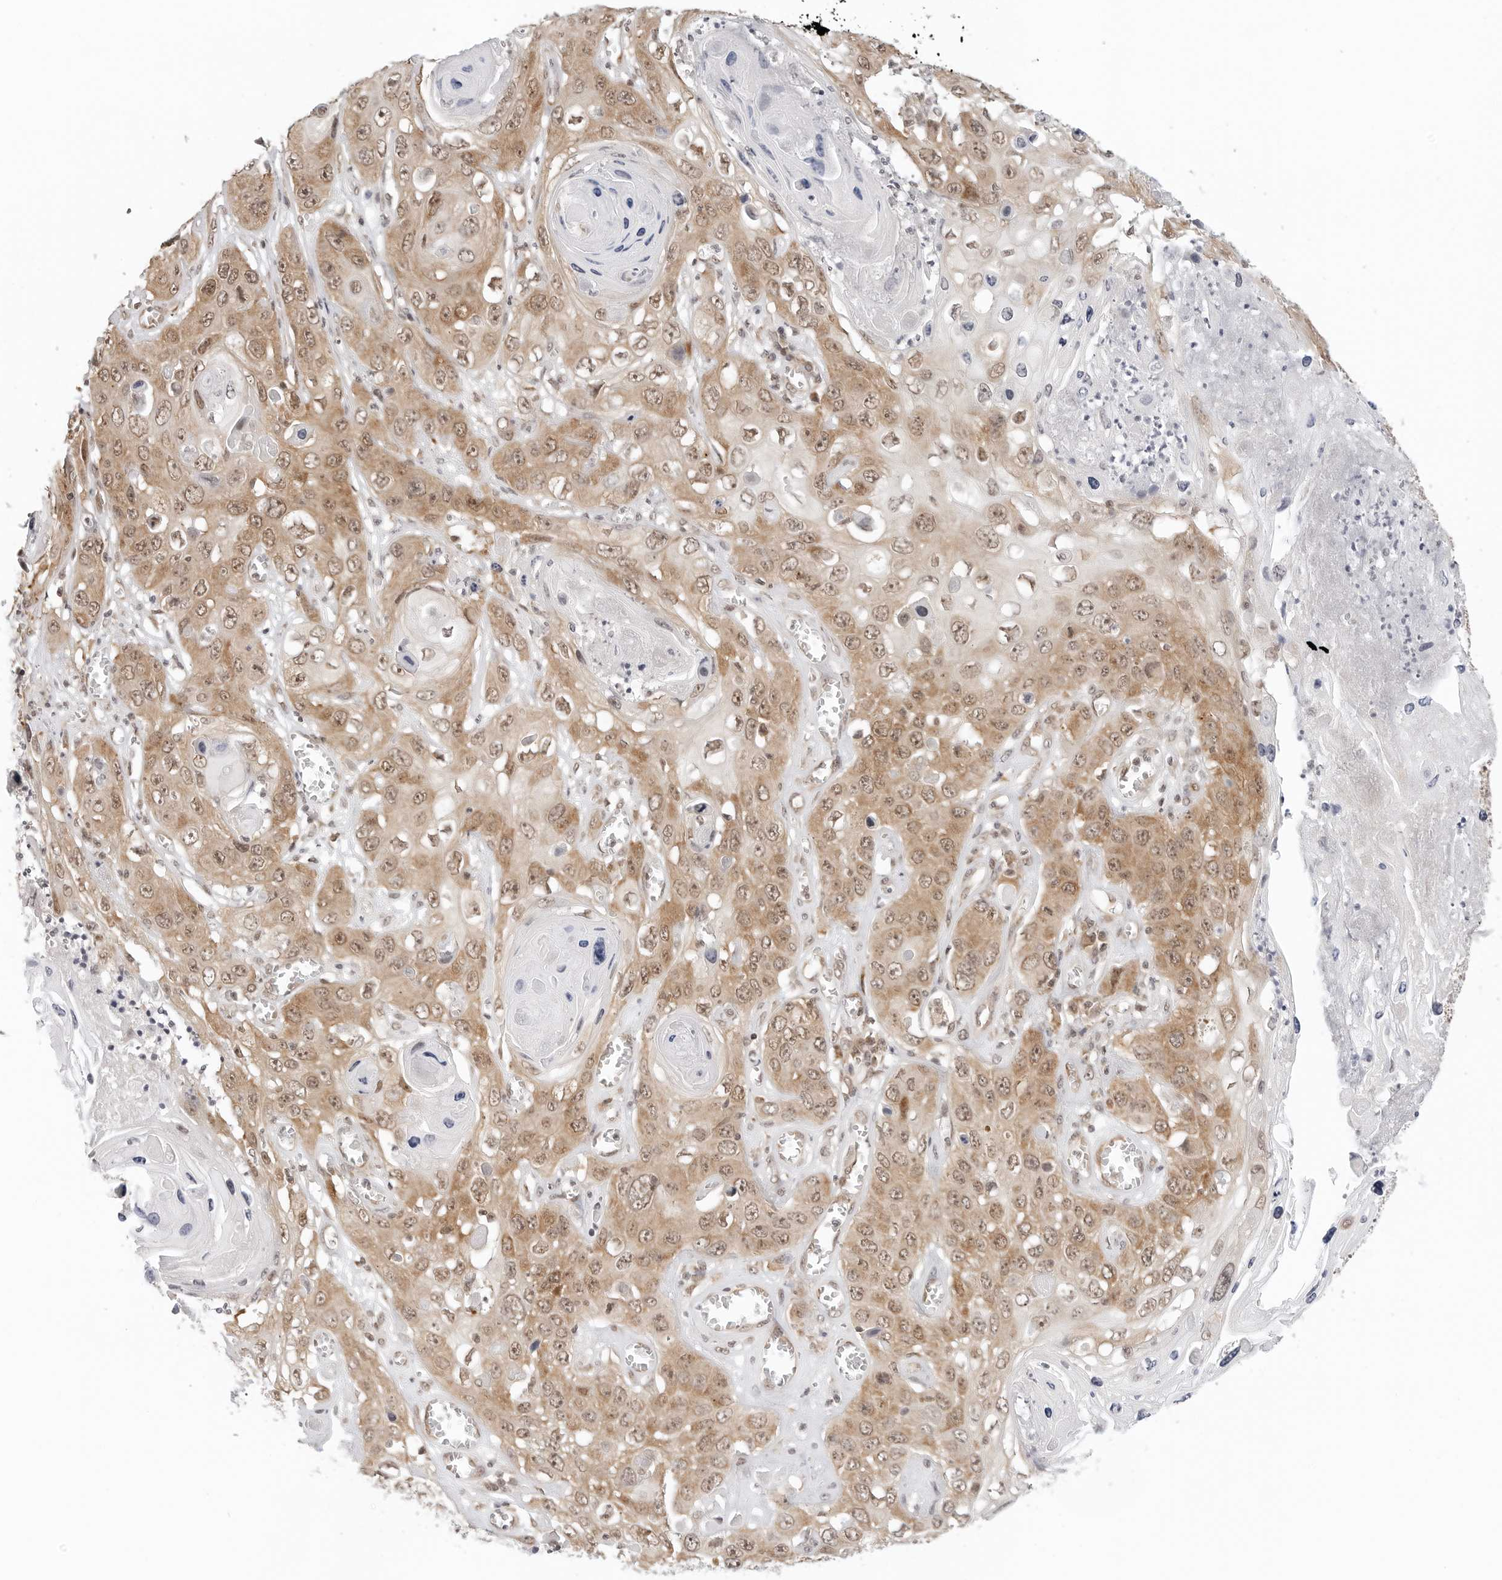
{"staining": {"intensity": "moderate", "quantity": ">75%", "location": "cytoplasmic/membranous,nuclear"}, "tissue": "skin cancer", "cell_type": "Tumor cells", "image_type": "cancer", "snomed": [{"axis": "morphology", "description": "Squamous cell carcinoma, NOS"}, {"axis": "topography", "description": "Skin"}], "caption": "Moderate cytoplasmic/membranous and nuclear protein staining is present in about >75% of tumor cells in squamous cell carcinoma (skin). The protein of interest is stained brown, and the nuclei are stained in blue (DAB (3,3'-diaminobenzidine) IHC with brightfield microscopy, high magnification).", "gene": "METAP1", "patient": {"sex": "male", "age": 55}}